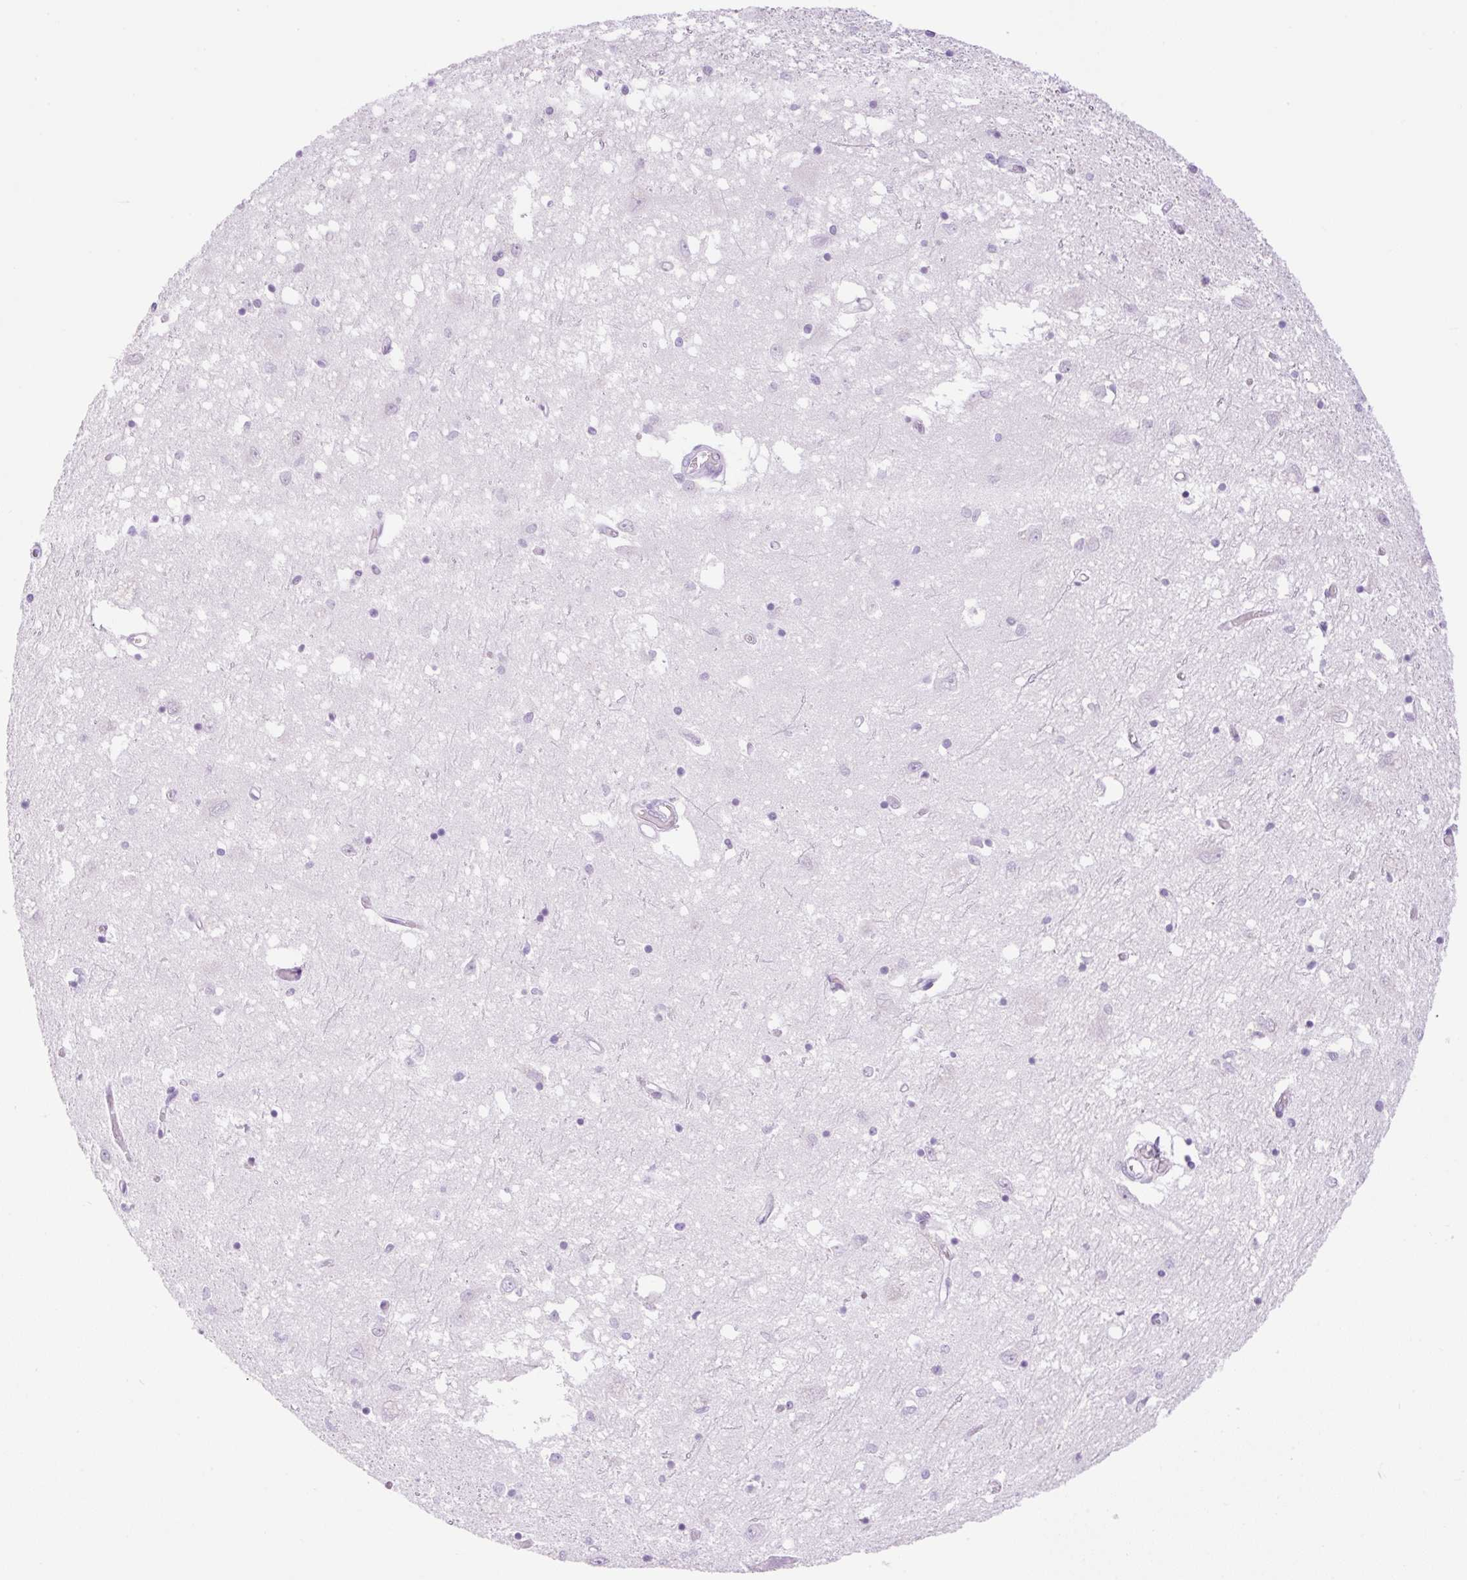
{"staining": {"intensity": "negative", "quantity": "none", "location": "none"}, "tissue": "caudate", "cell_type": "Glial cells", "image_type": "normal", "snomed": [{"axis": "morphology", "description": "Normal tissue, NOS"}, {"axis": "topography", "description": "Lateral ventricle wall"}], "caption": "Human caudate stained for a protein using immunohistochemistry demonstrates no staining in glial cells.", "gene": "SPRR4", "patient": {"sex": "male", "age": 70}}